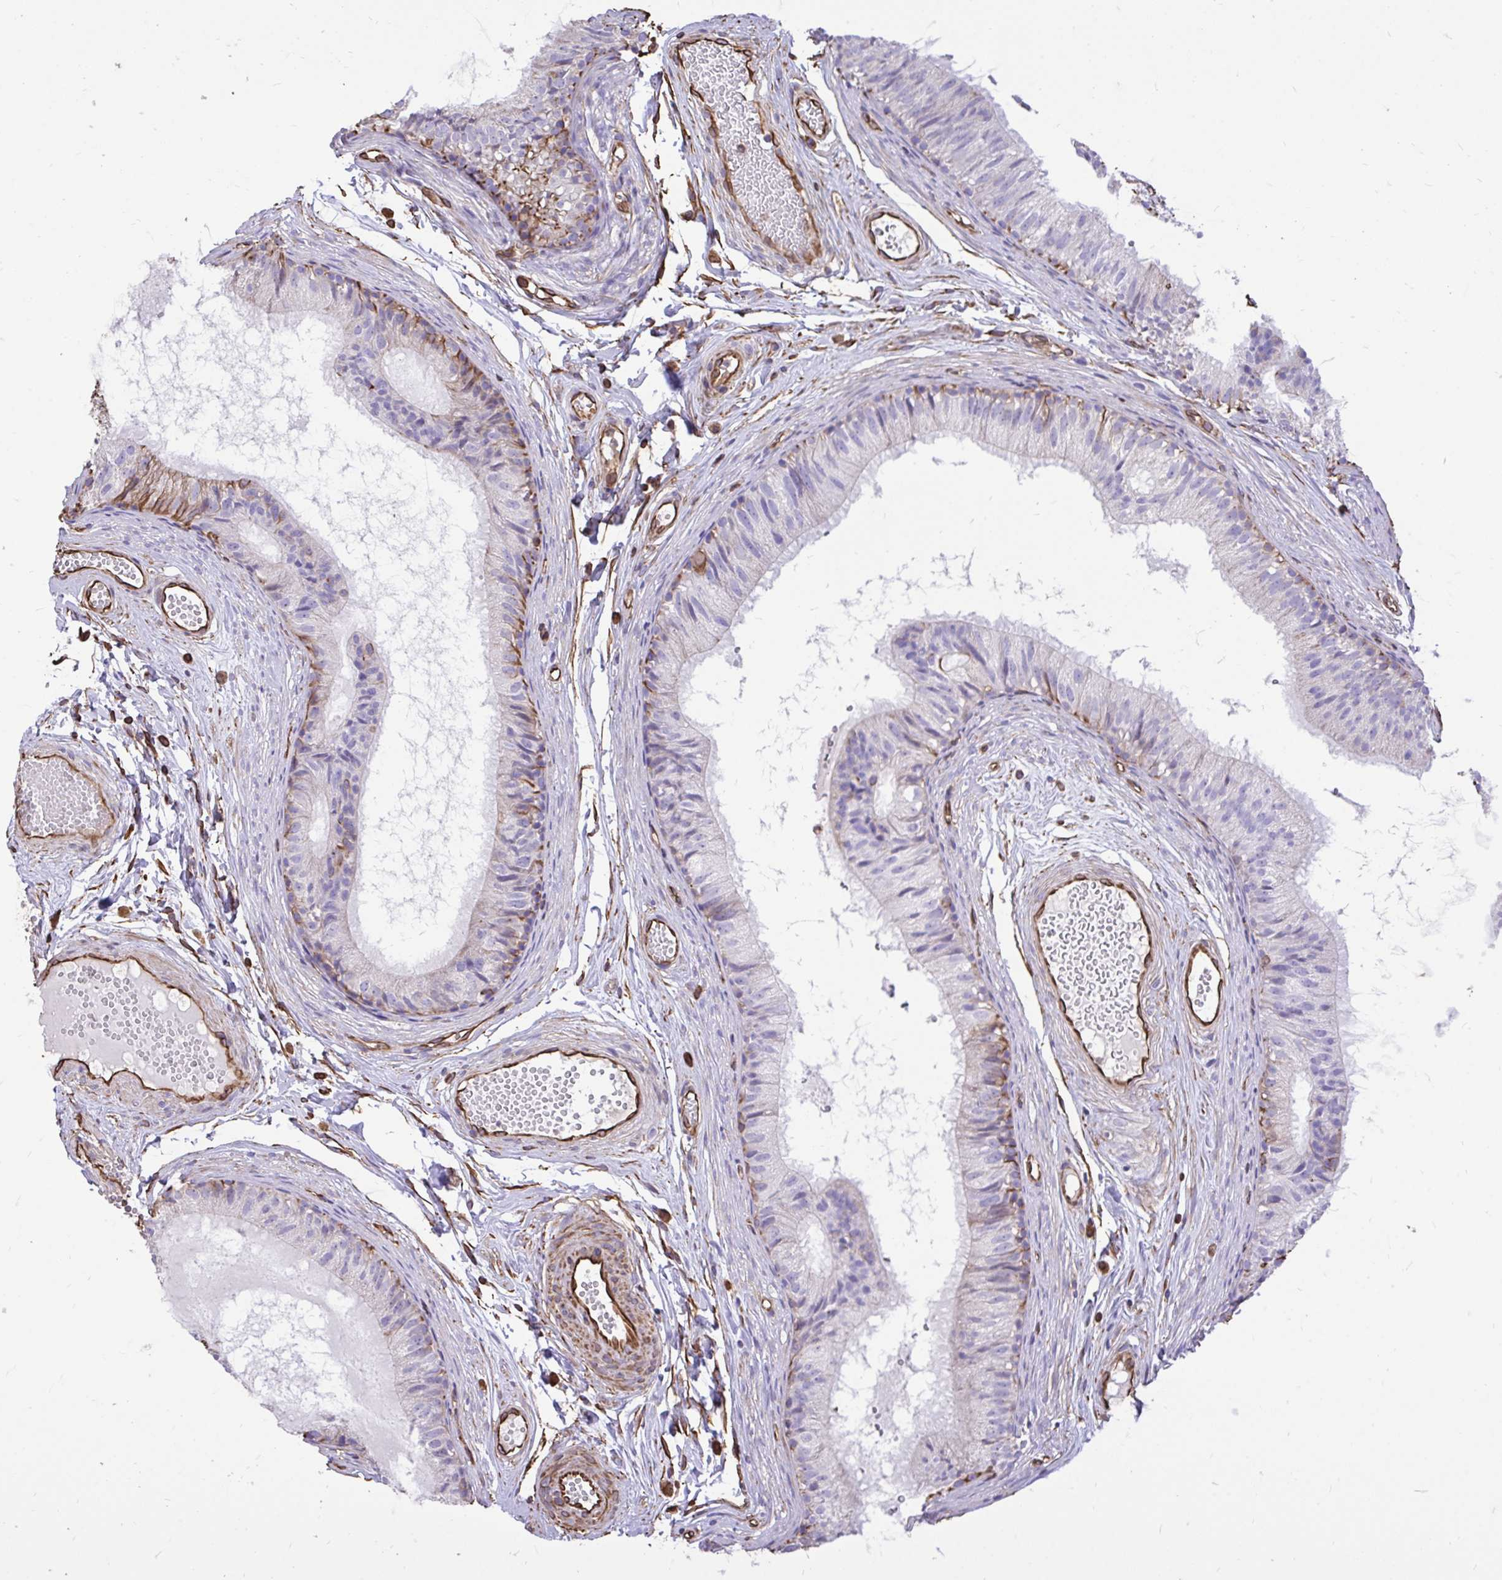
{"staining": {"intensity": "moderate", "quantity": "<25%", "location": "cytoplasmic/membranous"}, "tissue": "epididymis", "cell_type": "Glandular cells", "image_type": "normal", "snomed": [{"axis": "morphology", "description": "Normal tissue, NOS"}, {"axis": "morphology", "description": "Seminoma, NOS"}, {"axis": "topography", "description": "Testis"}, {"axis": "topography", "description": "Epididymis"}], "caption": "DAB immunohistochemical staining of unremarkable epididymis demonstrates moderate cytoplasmic/membranous protein expression in about <25% of glandular cells.", "gene": "RNF103", "patient": {"sex": "male", "age": 34}}